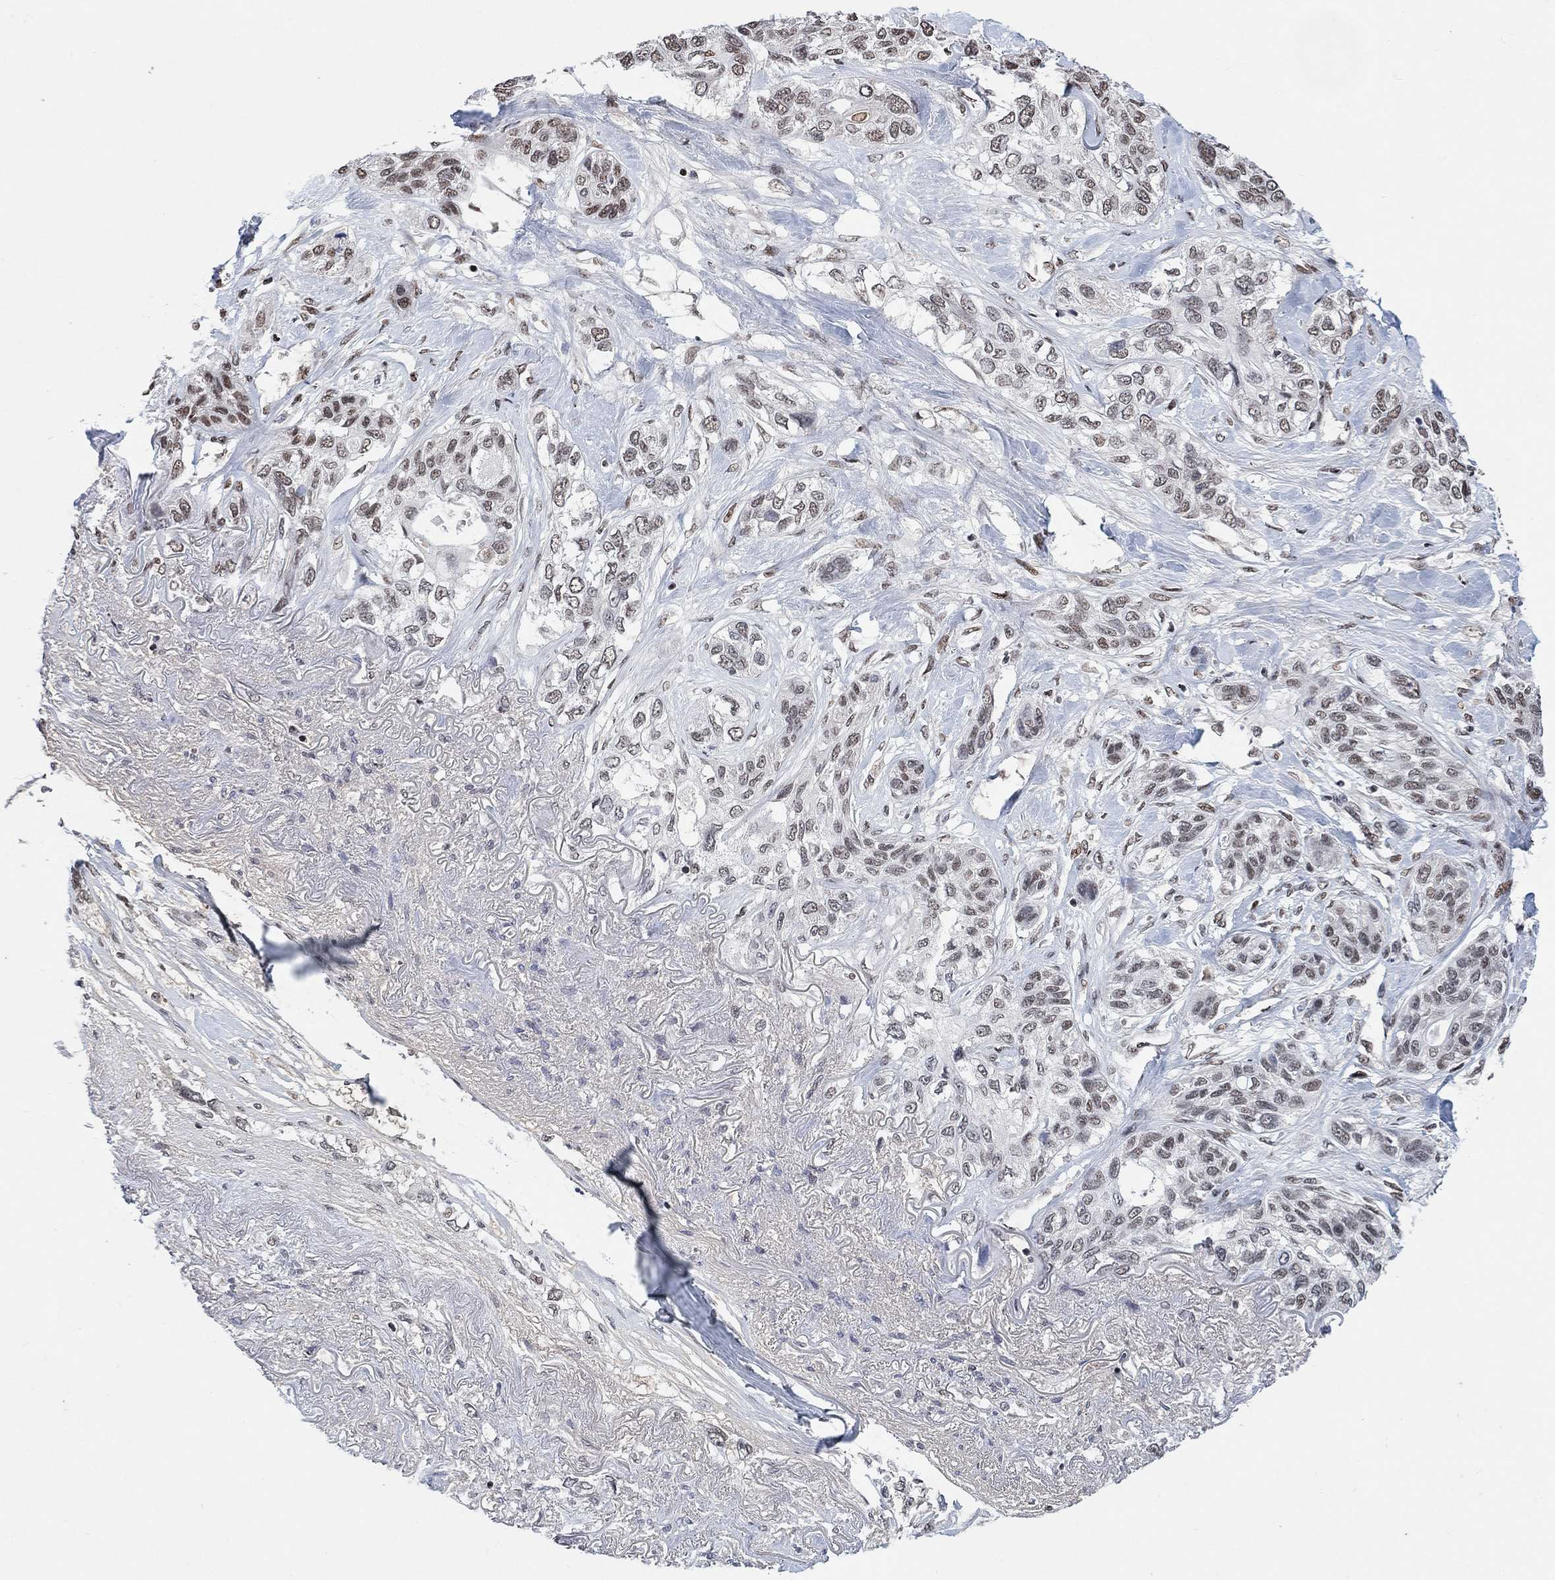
{"staining": {"intensity": "moderate", "quantity": "25%-75%", "location": "nuclear"}, "tissue": "lung cancer", "cell_type": "Tumor cells", "image_type": "cancer", "snomed": [{"axis": "morphology", "description": "Squamous cell carcinoma, NOS"}, {"axis": "topography", "description": "Lung"}], "caption": "Lung squamous cell carcinoma was stained to show a protein in brown. There is medium levels of moderate nuclear staining in approximately 25%-75% of tumor cells.", "gene": "USP39", "patient": {"sex": "female", "age": 70}}